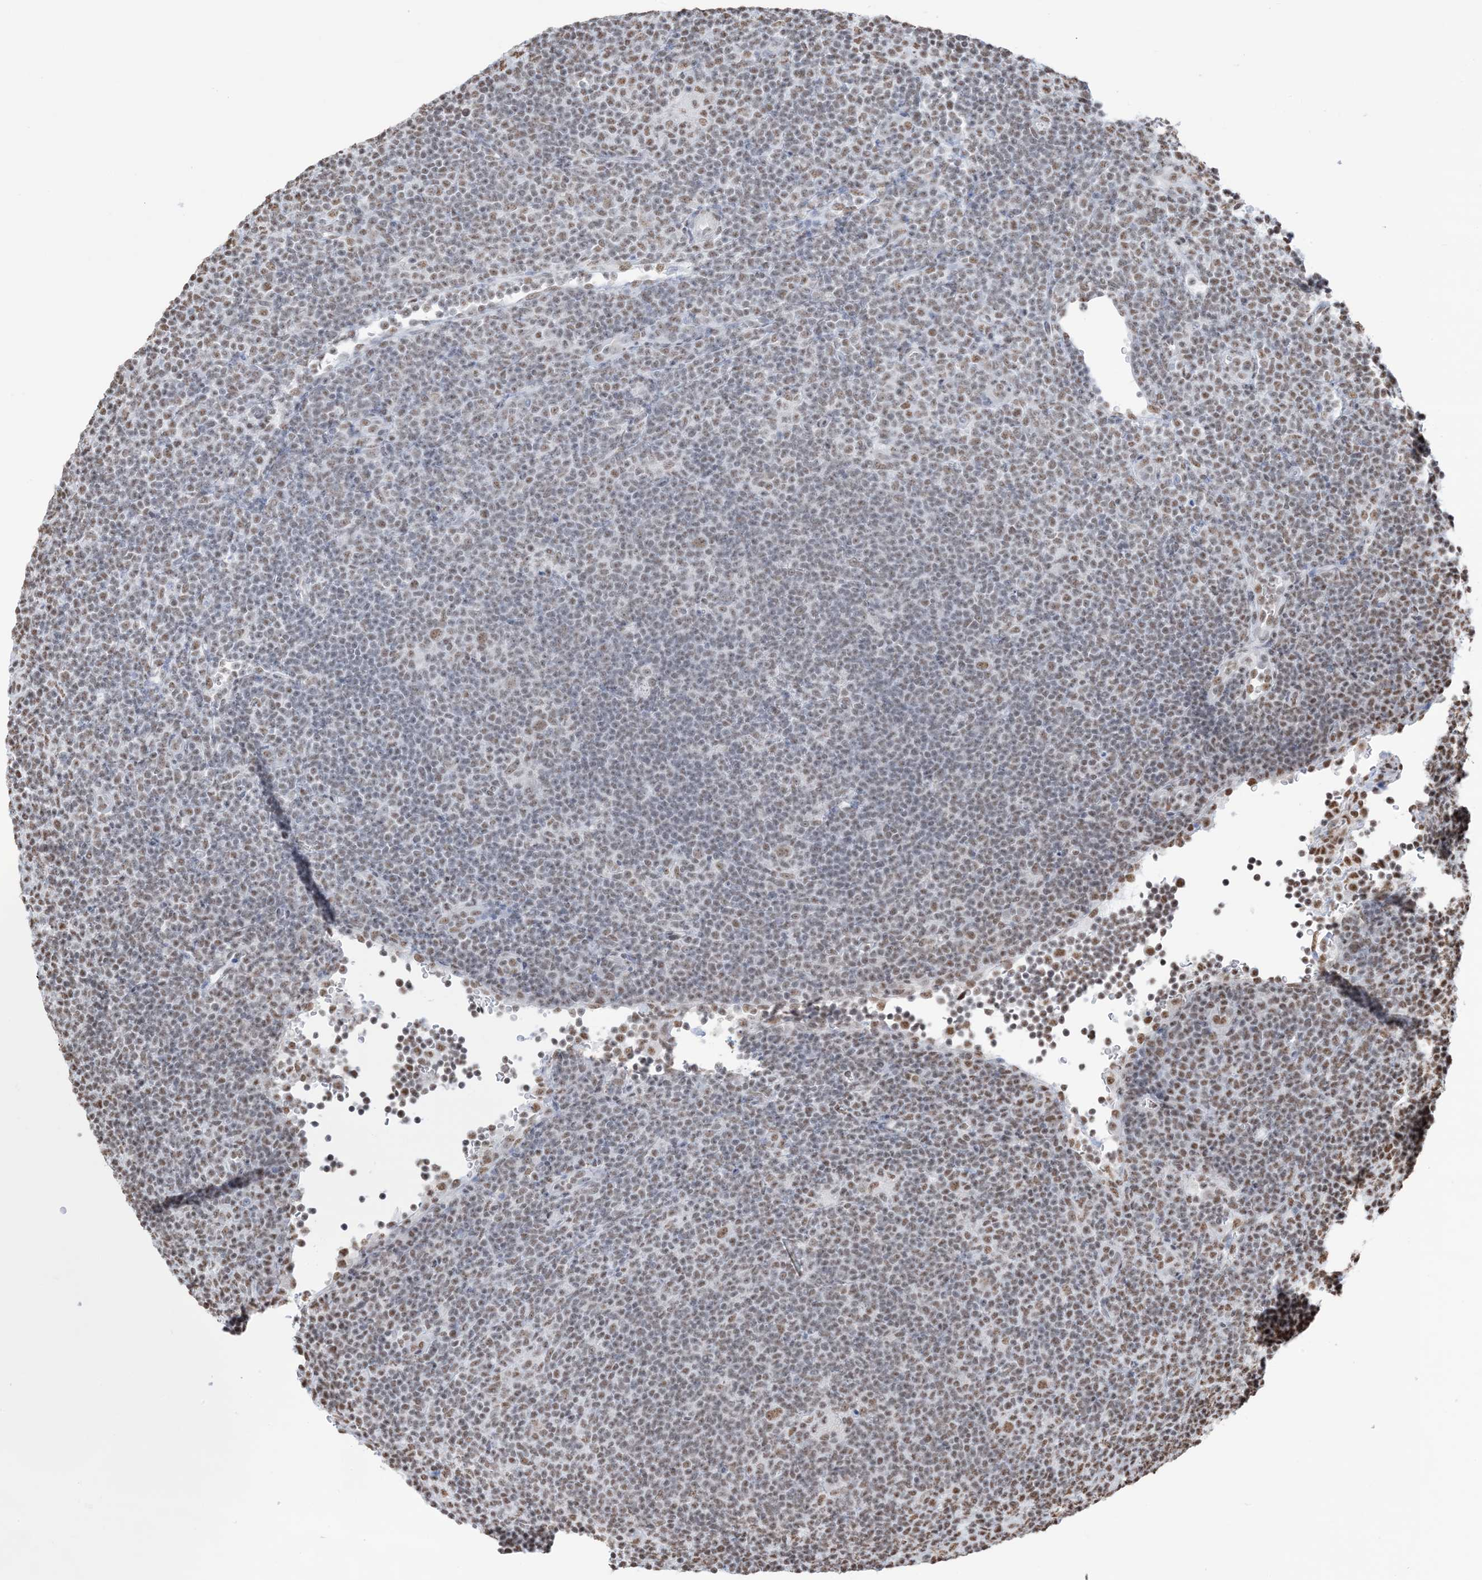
{"staining": {"intensity": "moderate", "quantity": ">75%", "location": "nuclear"}, "tissue": "lymphoma", "cell_type": "Tumor cells", "image_type": "cancer", "snomed": [{"axis": "morphology", "description": "Hodgkin's disease, NOS"}, {"axis": "topography", "description": "Lymph node"}], "caption": "Immunohistochemical staining of human Hodgkin's disease reveals medium levels of moderate nuclear staining in approximately >75% of tumor cells. (IHC, brightfield microscopy, high magnification).", "gene": "ZNF792", "patient": {"sex": "female", "age": 57}}